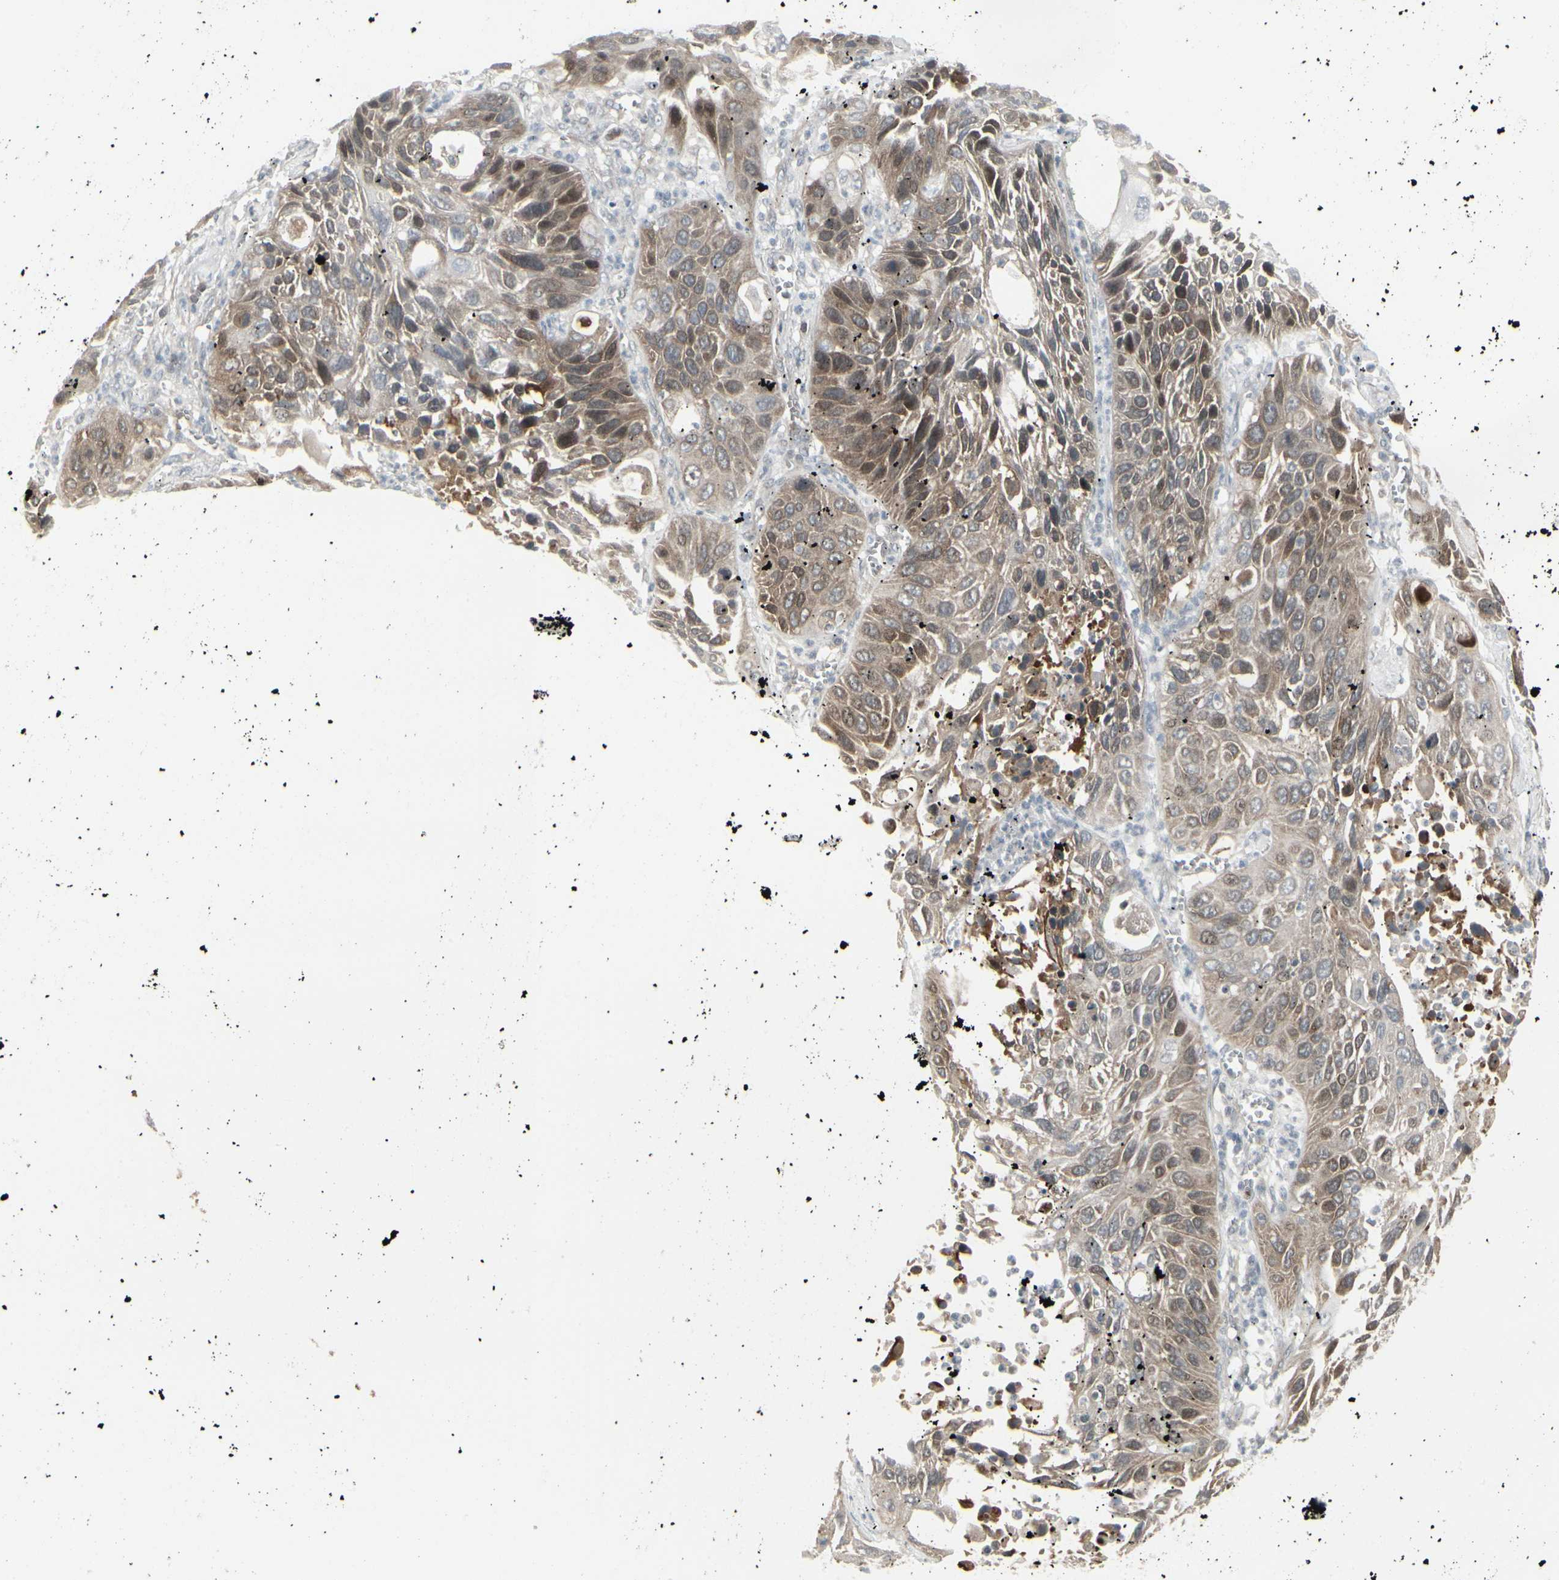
{"staining": {"intensity": "moderate", "quantity": ">75%", "location": "cytoplasmic/membranous"}, "tissue": "lung cancer", "cell_type": "Tumor cells", "image_type": "cancer", "snomed": [{"axis": "morphology", "description": "Squamous cell carcinoma, NOS"}, {"axis": "topography", "description": "Lung"}], "caption": "IHC of lung squamous cell carcinoma displays medium levels of moderate cytoplasmic/membranous expression in about >75% of tumor cells. Using DAB (3,3'-diaminobenzidine) (brown) and hematoxylin (blue) stains, captured at high magnification using brightfield microscopy.", "gene": "IGFBP6", "patient": {"sex": "female", "age": 76}}